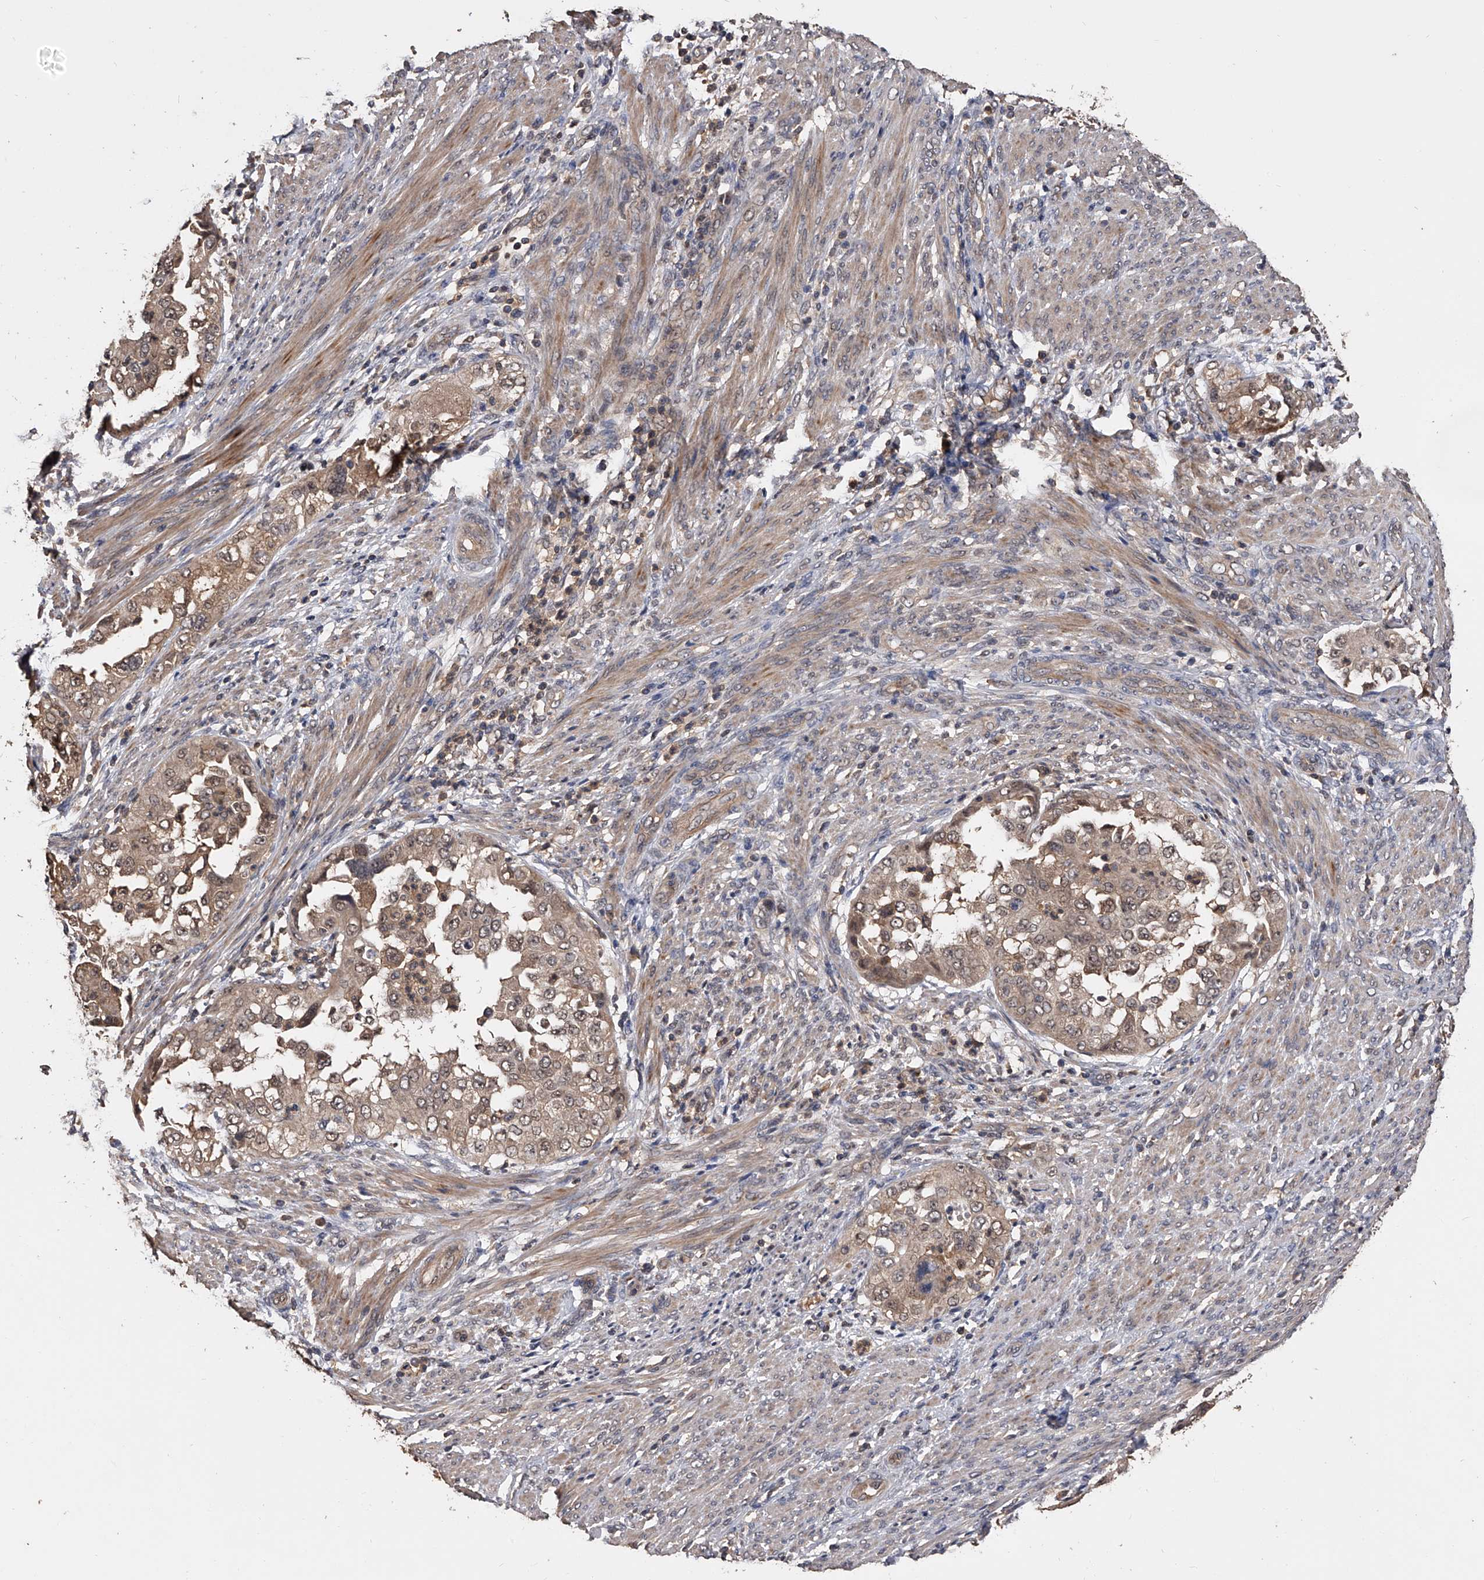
{"staining": {"intensity": "weak", "quantity": ">75%", "location": "cytoplasmic/membranous,nuclear"}, "tissue": "endometrial cancer", "cell_type": "Tumor cells", "image_type": "cancer", "snomed": [{"axis": "morphology", "description": "Adenocarcinoma, NOS"}, {"axis": "topography", "description": "Endometrium"}], "caption": "IHC photomicrograph of neoplastic tissue: endometrial cancer stained using immunohistochemistry exhibits low levels of weak protein expression localized specifically in the cytoplasmic/membranous and nuclear of tumor cells, appearing as a cytoplasmic/membranous and nuclear brown color.", "gene": "EFCAB7", "patient": {"sex": "female", "age": 85}}